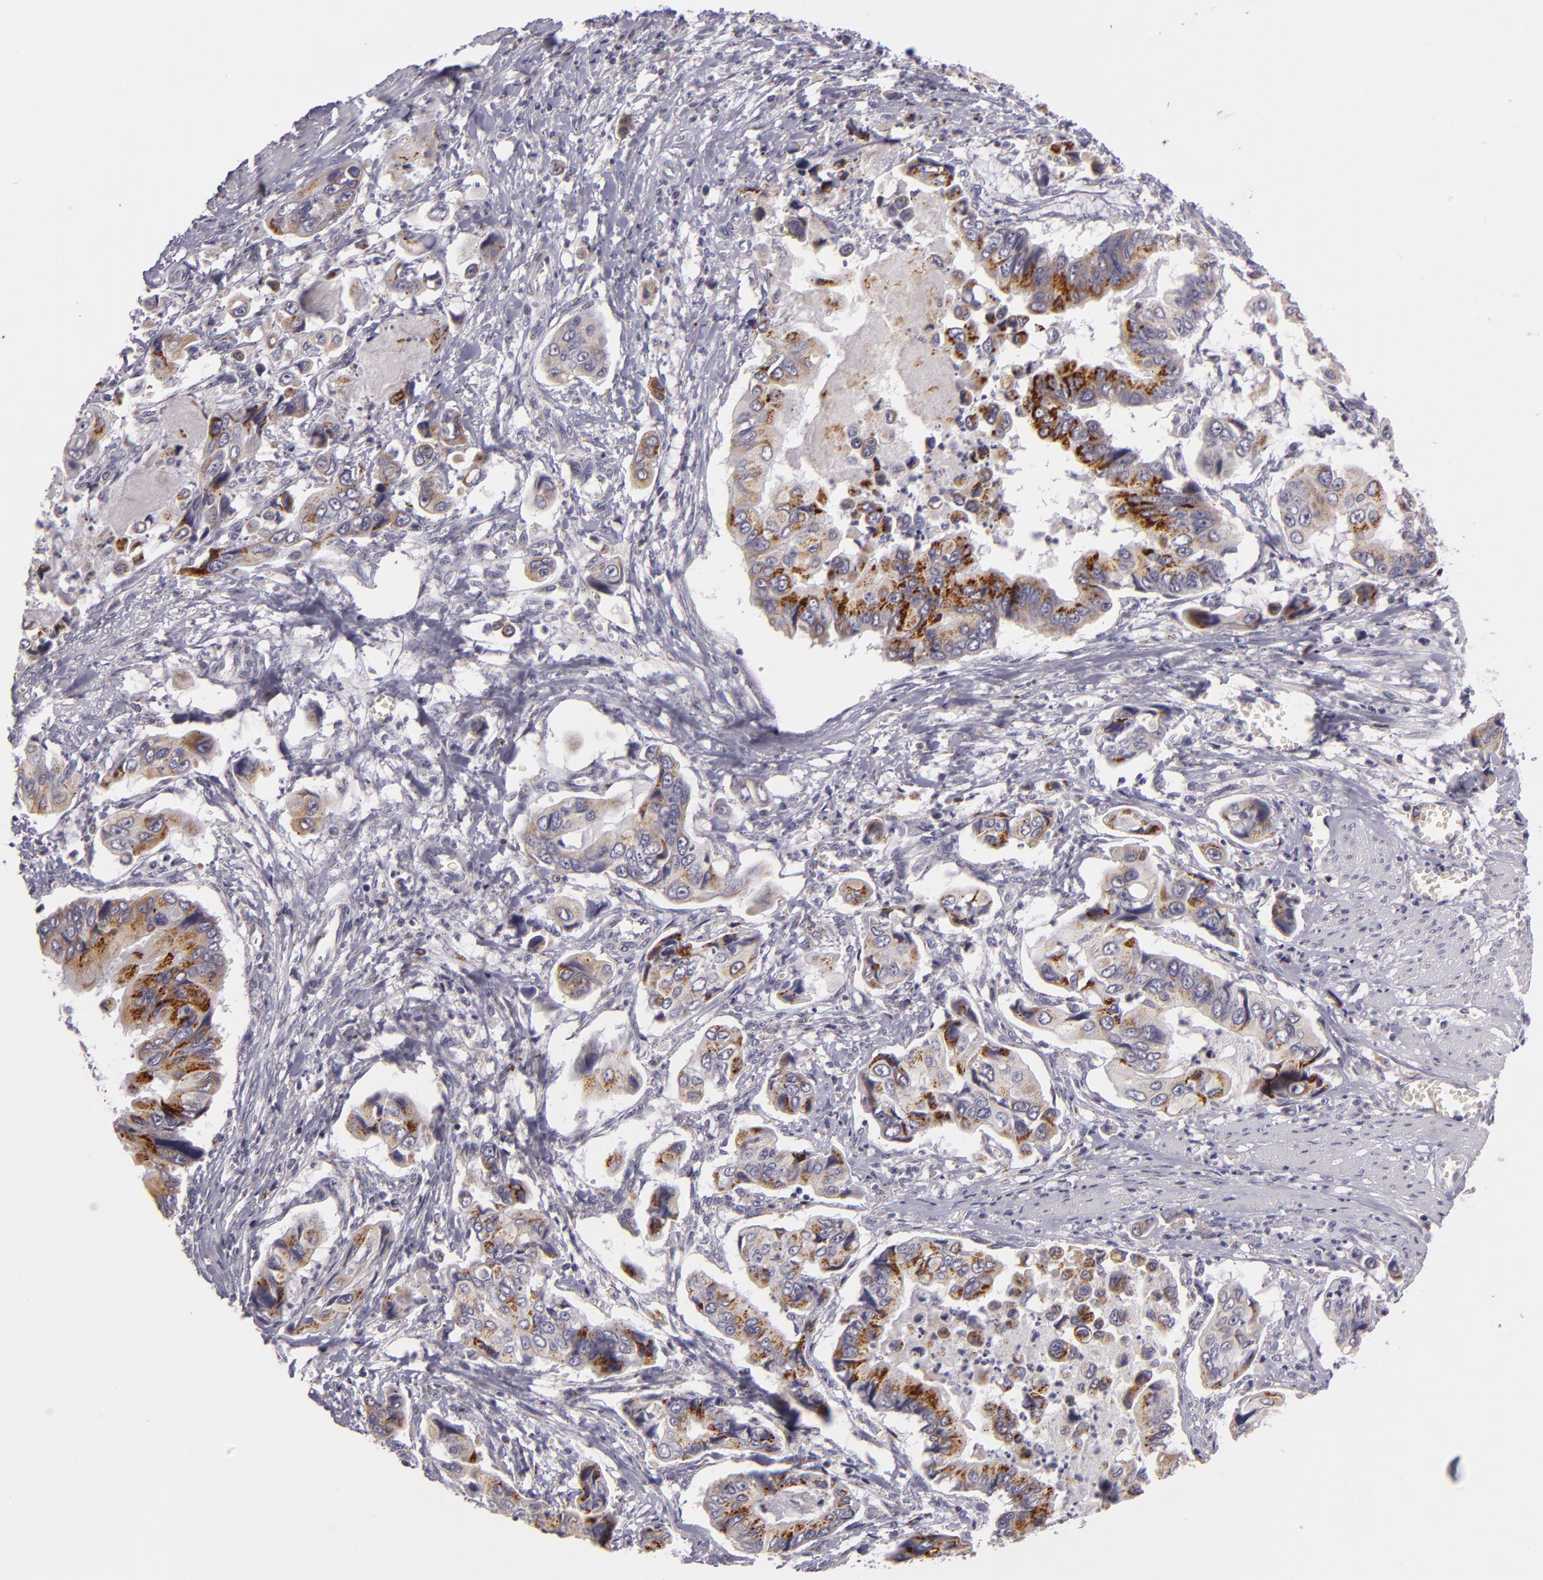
{"staining": {"intensity": "strong", "quantity": "25%-75%", "location": "cytoplasmic/membranous"}, "tissue": "stomach cancer", "cell_type": "Tumor cells", "image_type": "cancer", "snomed": [{"axis": "morphology", "description": "Adenocarcinoma, NOS"}, {"axis": "topography", "description": "Stomach, upper"}], "caption": "Immunohistochemistry (IHC) micrograph of stomach cancer stained for a protein (brown), which demonstrates high levels of strong cytoplasmic/membranous positivity in about 25%-75% of tumor cells.", "gene": "CILK1", "patient": {"sex": "male", "age": 80}}